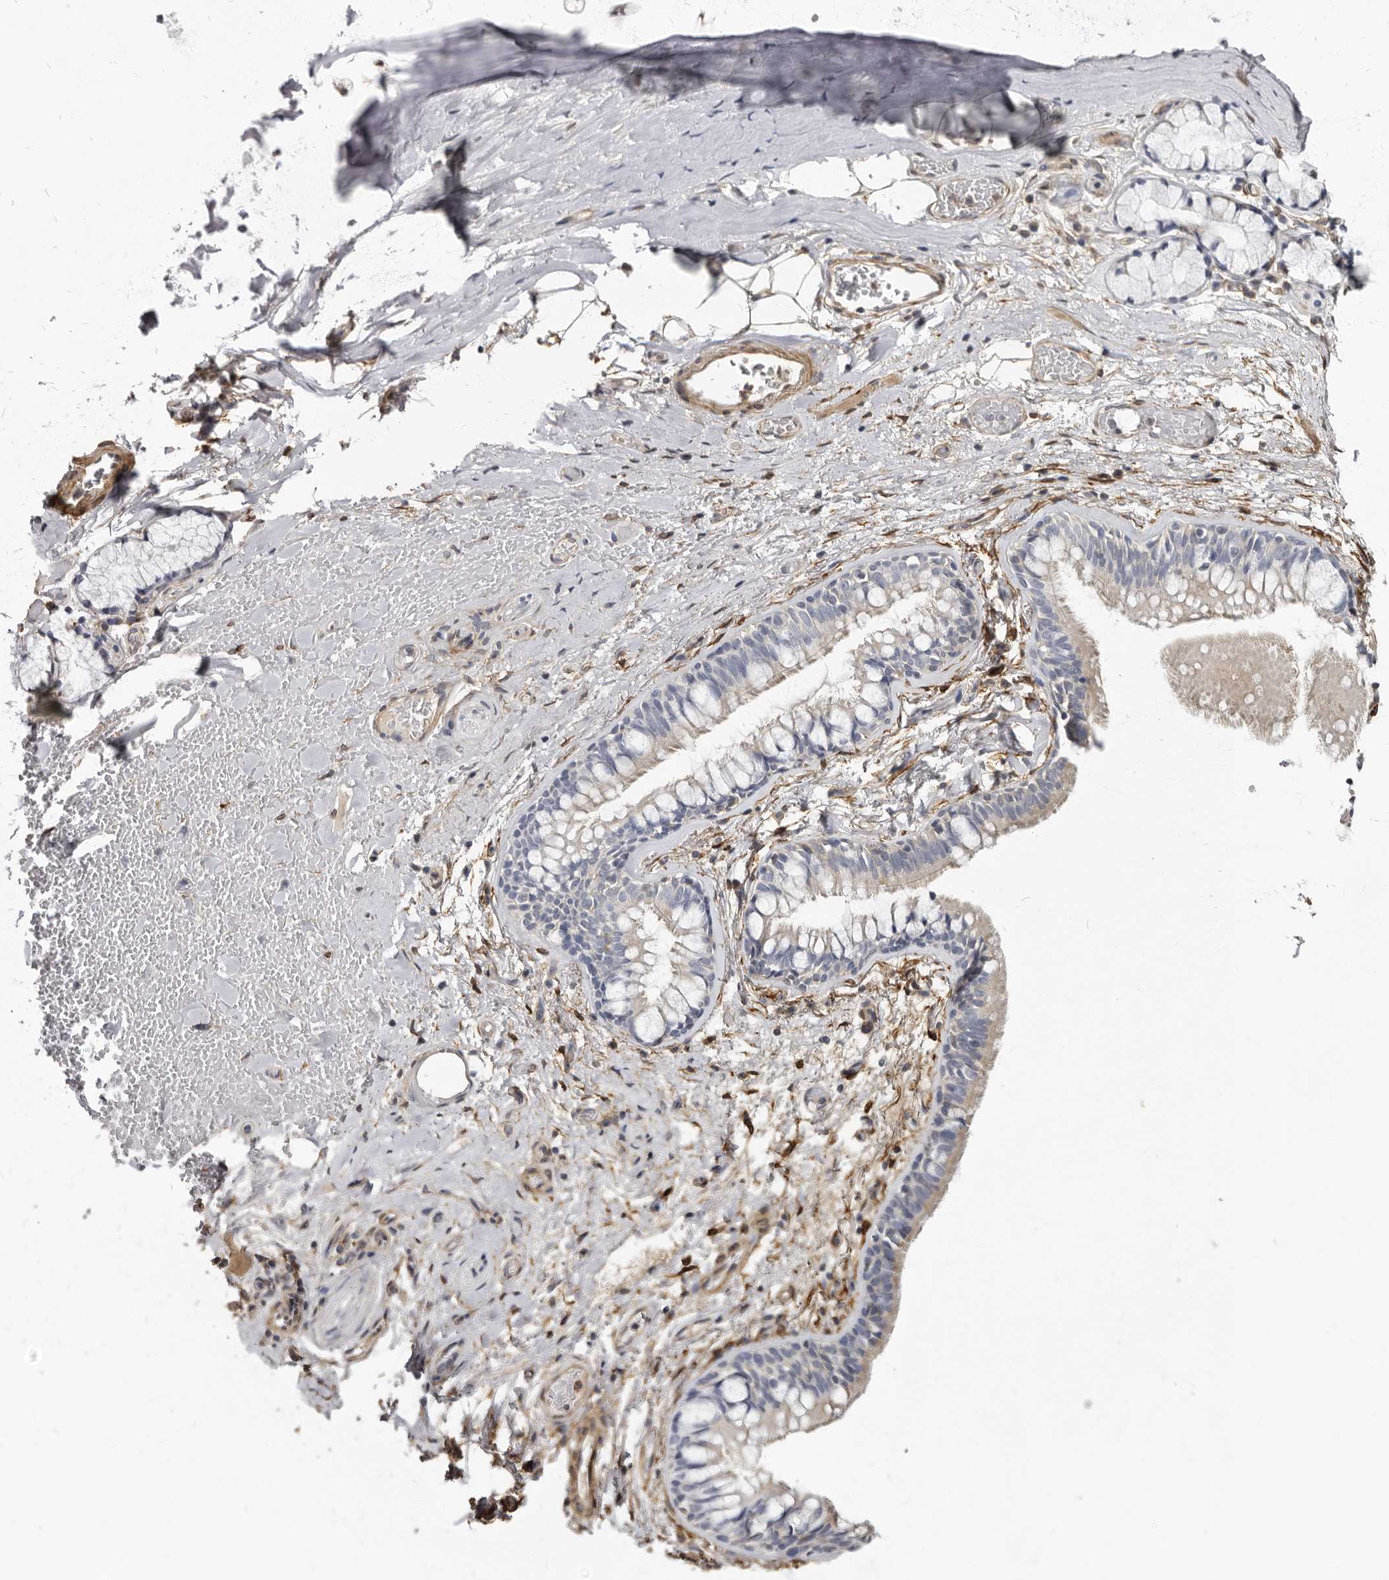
{"staining": {"intensity": "moderate", "quantity": ">75%", "location": "cytoplasmic/membranous"}, "tissue": "adipose tissue", "cell_type": "Adipocytes", "image_type": "normal", "snomed": [{"axis": "morphology", "description": "Normal tissue, NOS"}, {"axis": "topography", "description": "Cartilage tissue"}, {"axis": "topography", "description": "Bronchus"}], "caption": "High-magnification brightfield microscopy of benign adipose tissue stained with DAB (3,3'-diaminobenzidine) (brown) and counterstained with hematoxylin (blue). adipocytes exhibit moderate cytoplasmic/membranous expression is seen in approximately>75% of cells. The staining was performed using DAB to visualize the protein expression in brown, while the nuclei were stained in blue with hematoxylin (Magnification: 20x).", "gene": "MRGPRF", "patient": {"sex": "female", "age": 73}}